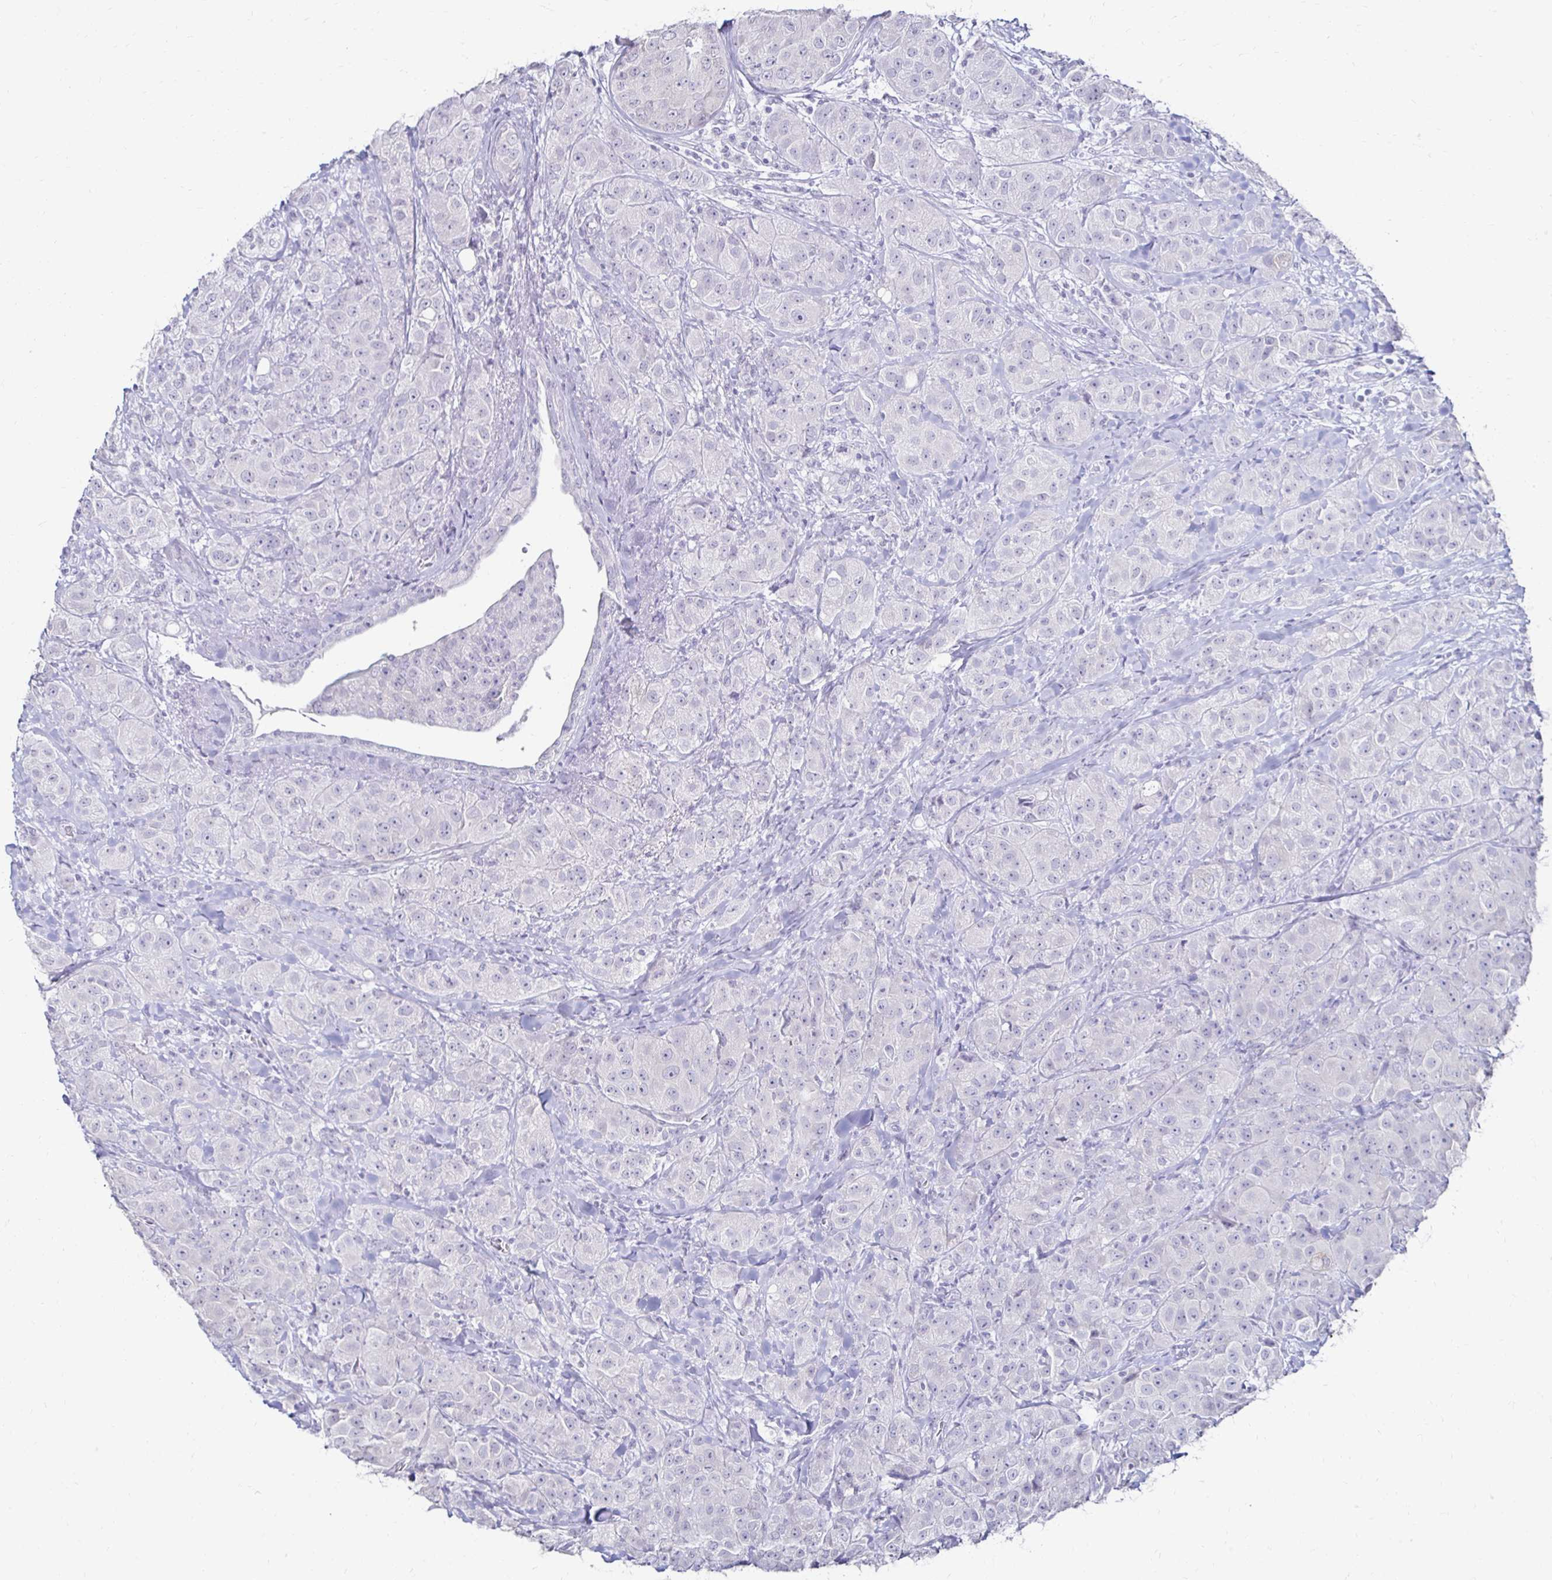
{"staining": {"intensity": "negative", "quantity": "none", "location": "none"}, "tissue": "breast cancer", "cell_type": "Tumor cells", "image_type": "cancer", "snomed": [{"axis": "morphology", "description": "Normal tissue, NOS"}, {"axis": "morphology", "description": "Duct carcinoma"}, {"axis": "topography", "description": "Breast"}], "caption": "DAB (3,3'-diaminobenzidine) immunohistochemical staining of infiltrating ductal carcinoma (breast) exhibits no significant expression in tumor cells. (DAB immunohistochemistry with hematoxylin counter stain).", "gene": "TOMM34", "patient": {"sex": "female", "age": 43}}